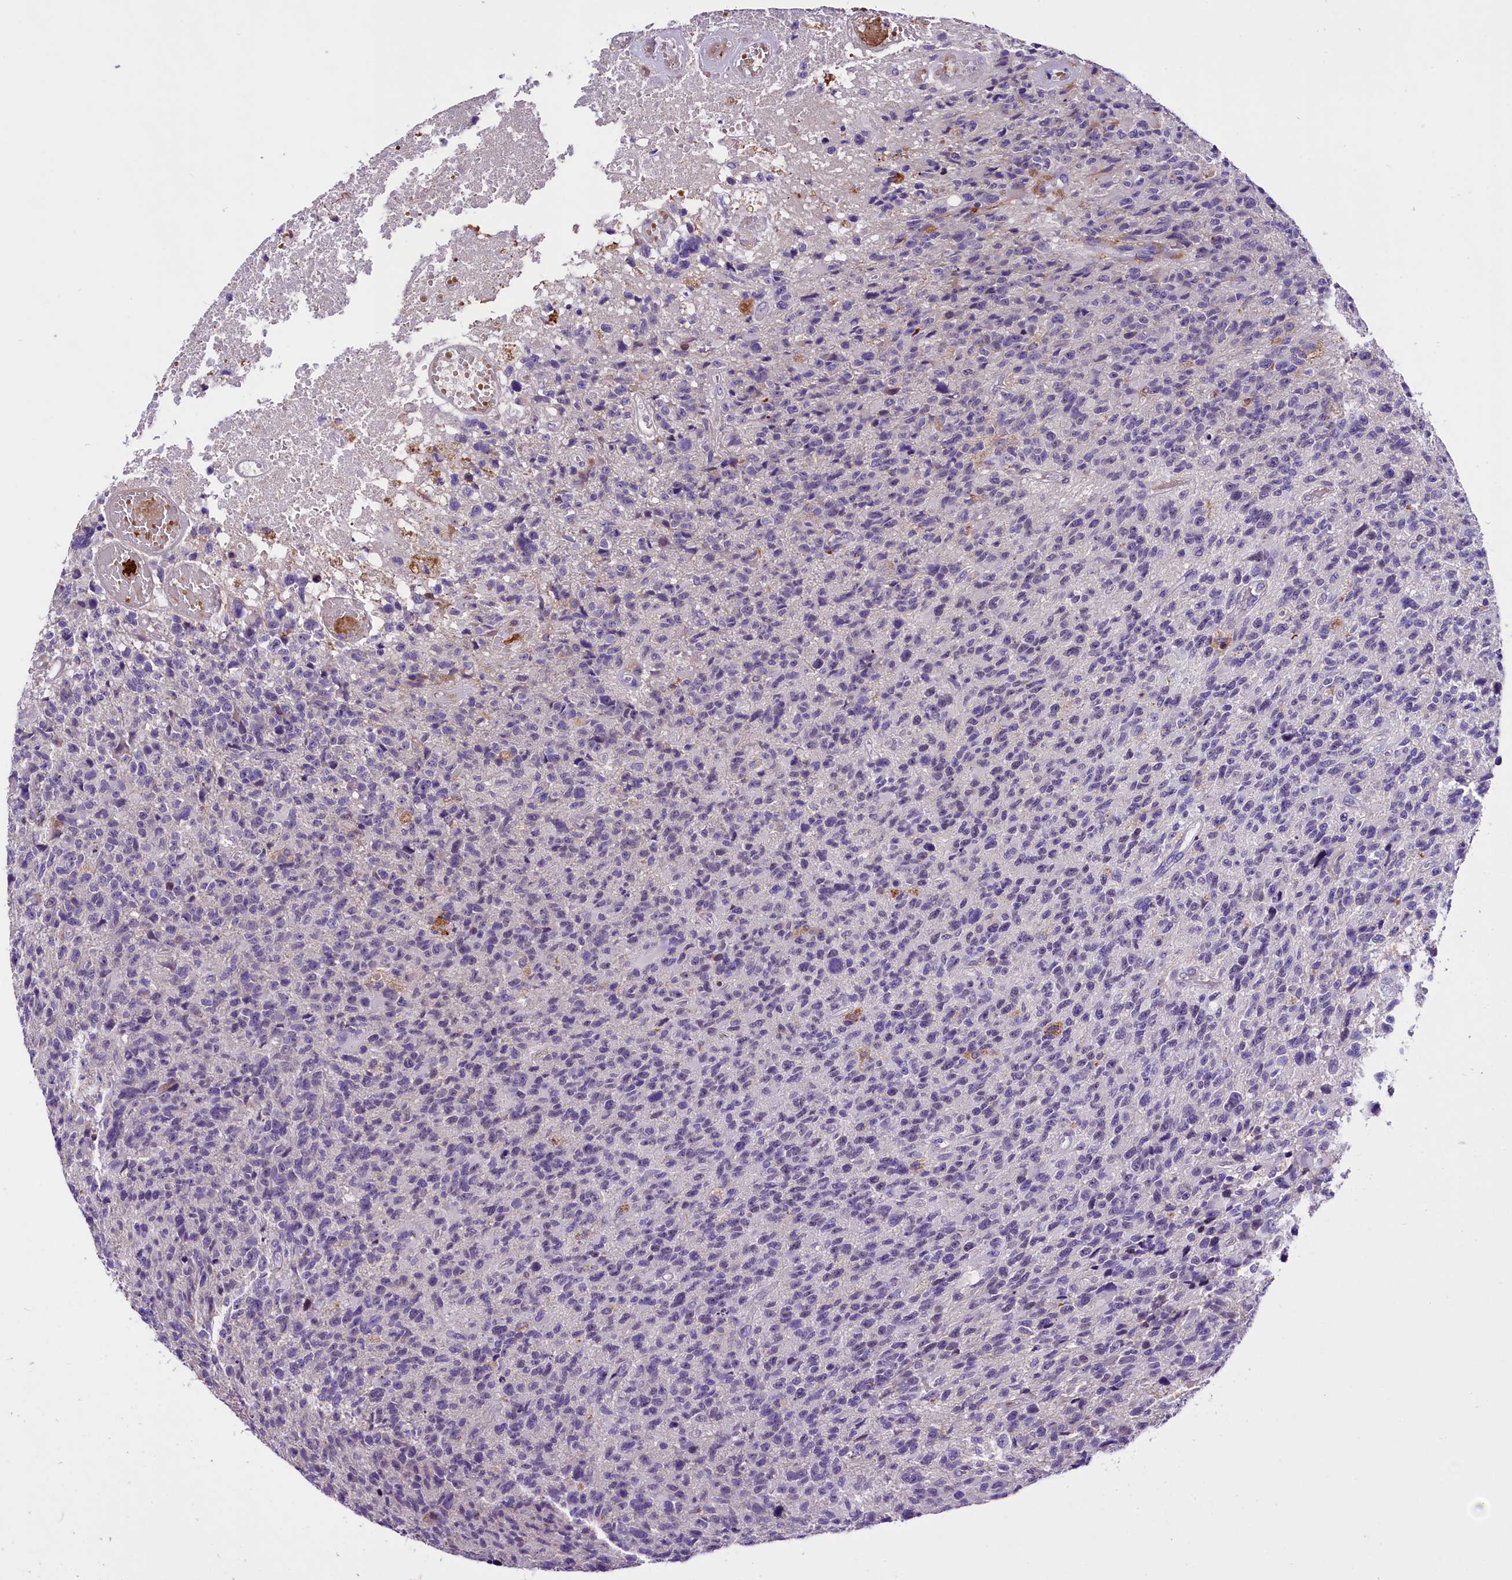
{"staining": {"intensity": "negative", "quantity": "none", "location": "none"}, "tissue": "glioma", "cell_type": "Tumor cells", "image_type": "cancer", "snomed": [{"axis": "morphology", "description": "Glioma, malignant, High grade"}, {"axis": "topography", "description": "Brain"}], "caption": "This is an IHC micrograph of malignant glioma (high-grade). There is no staining in tumor cells.", "gene": "MEX3B", "patient": {"sex": "male", "age": 76}}